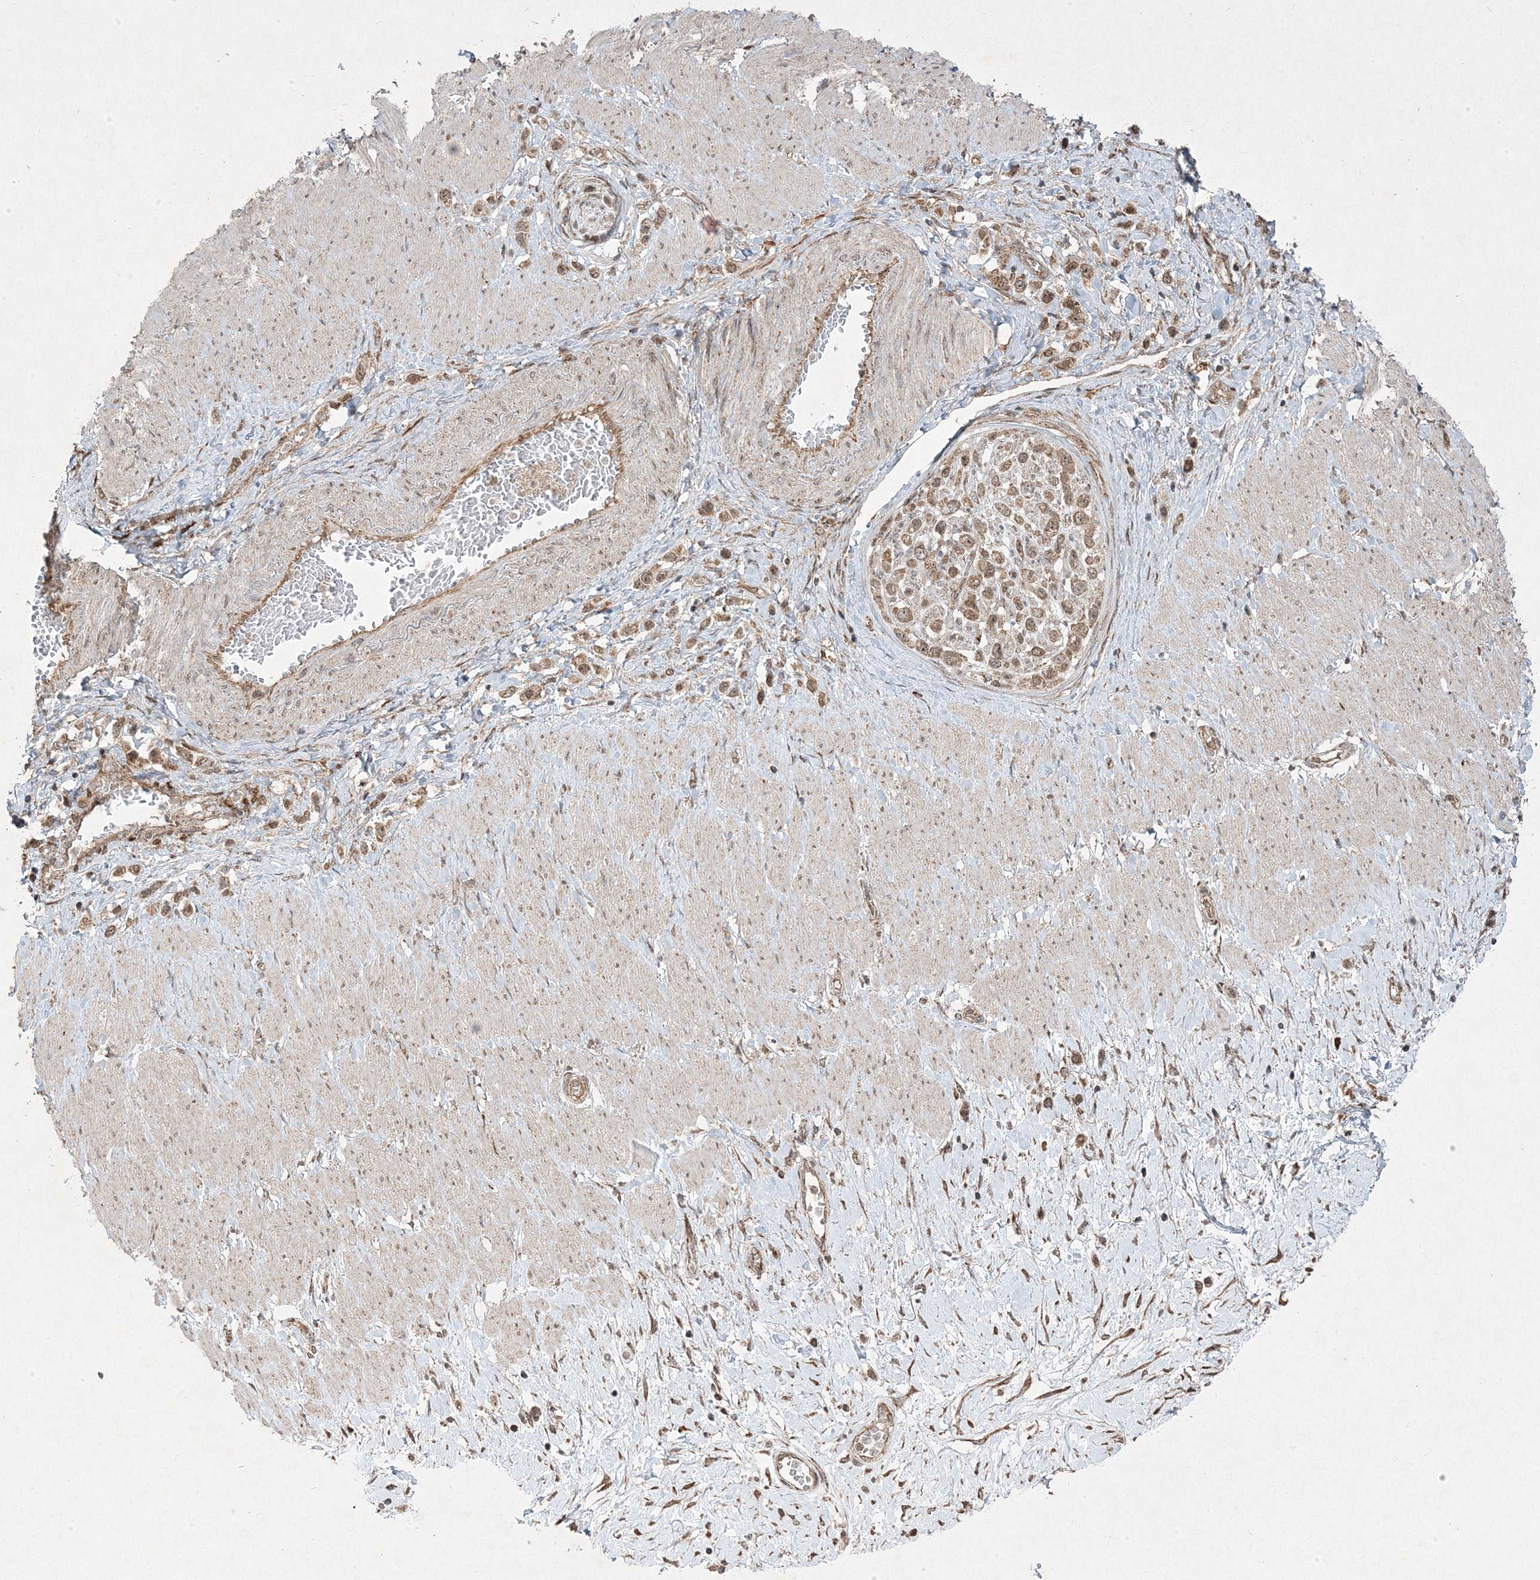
{"staining": {"intensity": "moderate", "quantity": ">75%", "location": "cytoplasmic/membranous,nuclear"}, "tissue": "stomach cancer", "cell_type": "Tumor cells", "image_type": "cancer", "snomed": [{"axis": "morphology", "description": "Normal tissue, NOS"}, {"axis": "morphology", "description": "Adenocarcinoma, NOS"}, {"axis": "topography", "description": "Stomach, upper"}, {"axis": "topography", "description": "Stomach"}], "caption": "Protein expression analysis of stomach cancer exhibits moderate cytoplasmic/membranous and nuclear staining in approximately >75% of tumor cells. (DAB (3,3'-diaminobenzidine) IHC, brown staining for protein, blue staining for nuclei).", "gene": "PLEKHM2", "patient": {"sex": "female", "age": 65}}